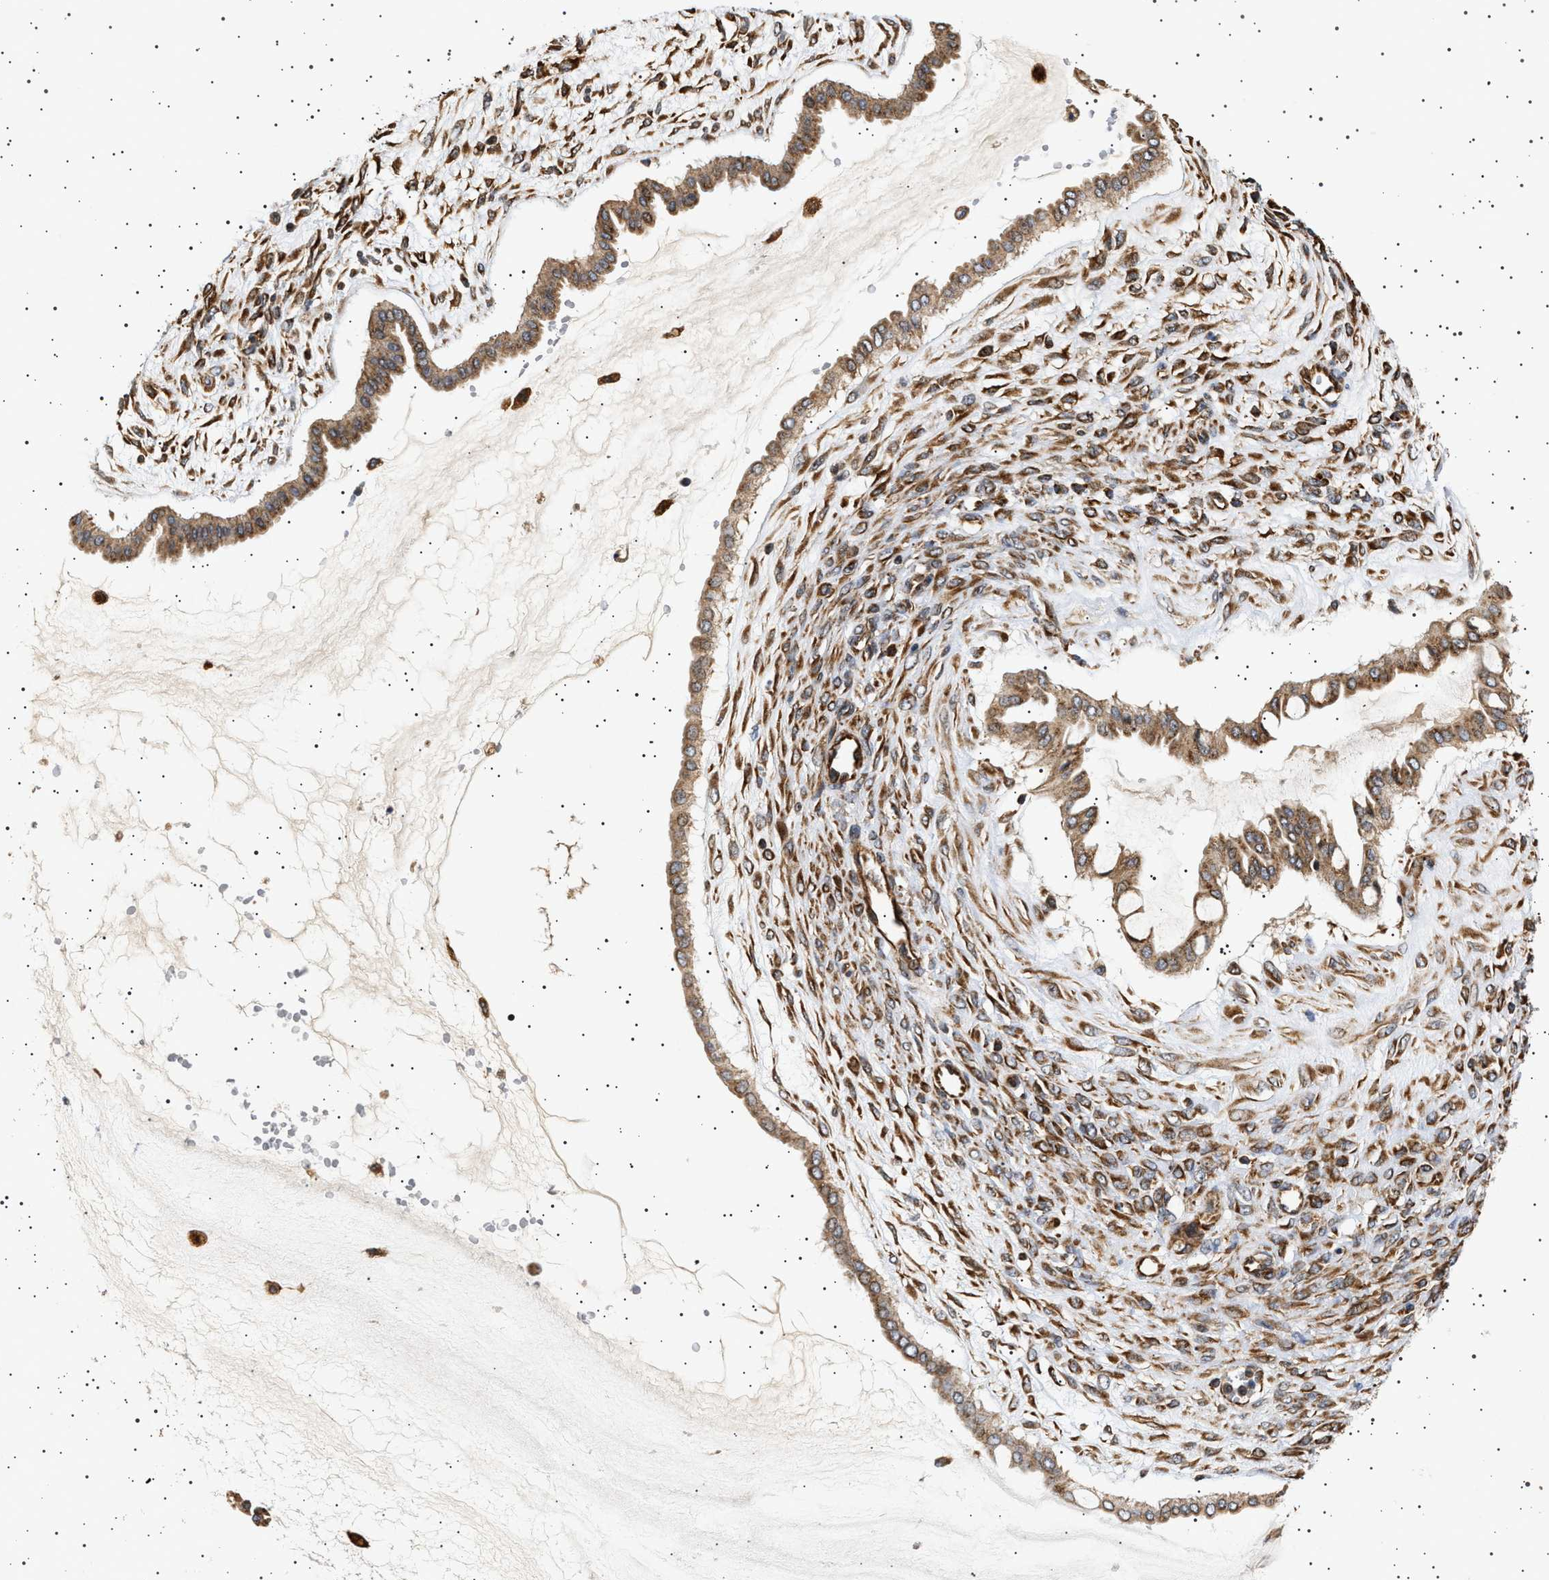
{"staining": {"intensity": "moderate", "quantity": ">75%", "location": "cytoplasmic/membranous"}, "tissue": "ovarian cancer", "cell_type": "Tumor cells", "image_type": "cancer", "snomed": [{"axis": "morphology", "description": "Cystadenocarcinoma, mucinous, NOS"}, {"axis": "topography", "description": "Ovary"}], "caption": "The photomicrograph reveals a brown stain indicating the presence of a protein in the cytoplasmic/membranous of tumor cells in ovarian cancer.", "gene": "TRUB2", "patient": {"sex": "female", "age": 73}}